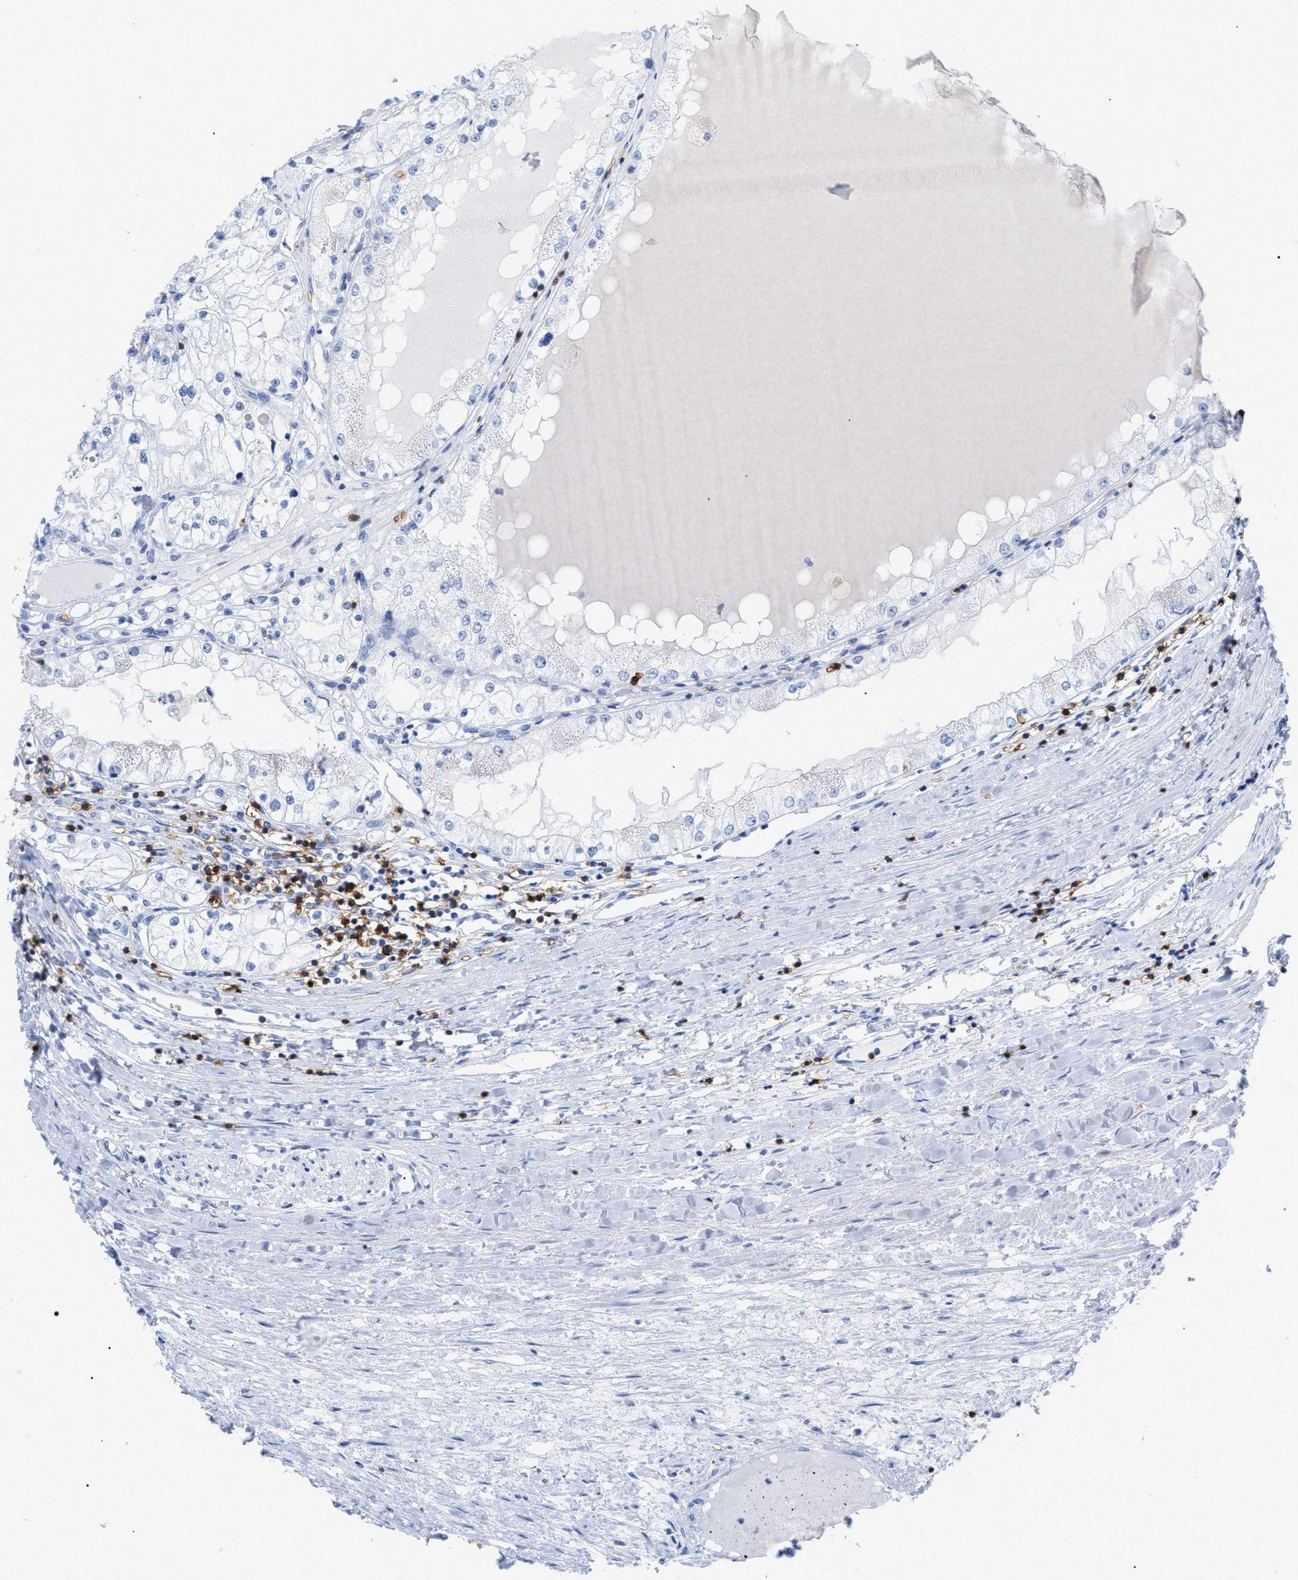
{"staining": {"intensity": "negative", "quantity": "none", "location": "none"}, "tissue": "renal cancer", "cell_type": "Tumor cells", "image_type": "cancer", "snomed": [{"axis": "morphology", "description": "Adenocarcinoma, NOS"}, {"axis": "topography", "description": "Kidney"}], "caption": "Histopathology image shows no protein expression in tumor cells of renal cancer tissue.", "gene": "CD5", "patient": {"sex": "male", "age": 68}}